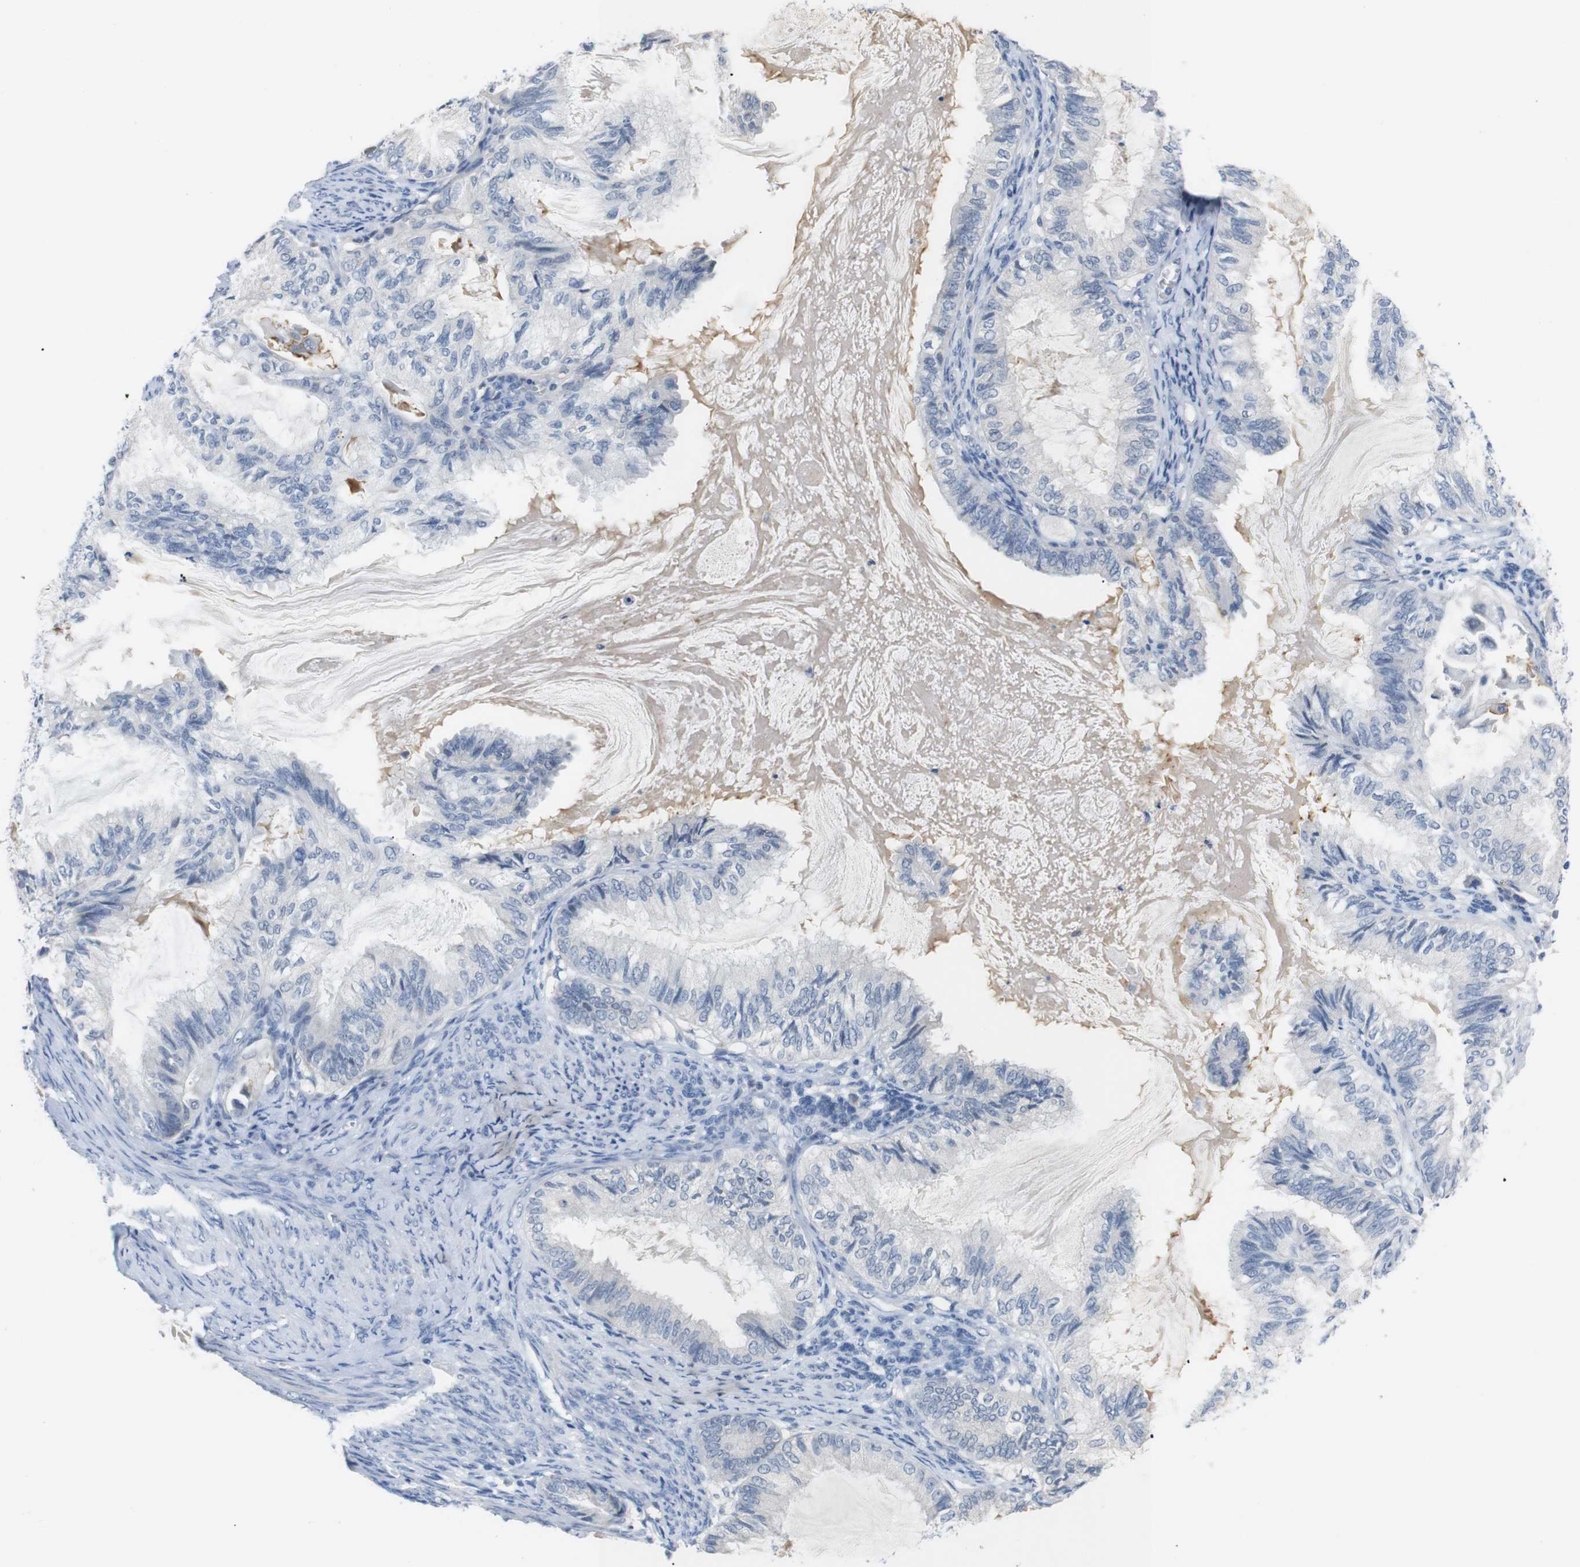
{"staining": {"intensity": "negative", "quantity": "none", "location": "none"}, "tissue": "cervical cancer", "cell_type": "Tumor cells", "image_type": "cancer", "snomed": [{"axis": "morphology", "description": "Normal tissue, NOS"}, {"axis": "morphology", "description": "Adenocarcinoma, NOS"}, {"axis": "topography", "description": "Cervix"}, {"axis": "topography", "description": "Endometrium"}], "caption": "Tumor cells show no significant protein expression in cervical adenocarcinoma. (Stains: DAB (3,3'-diaminobenzidine) IHC with hematoxylin counter stain, Microscopy: brightfield microscopy at high magnification).", "gene": "CHRM5", "patient": {"sex": "female", "age": 86}}